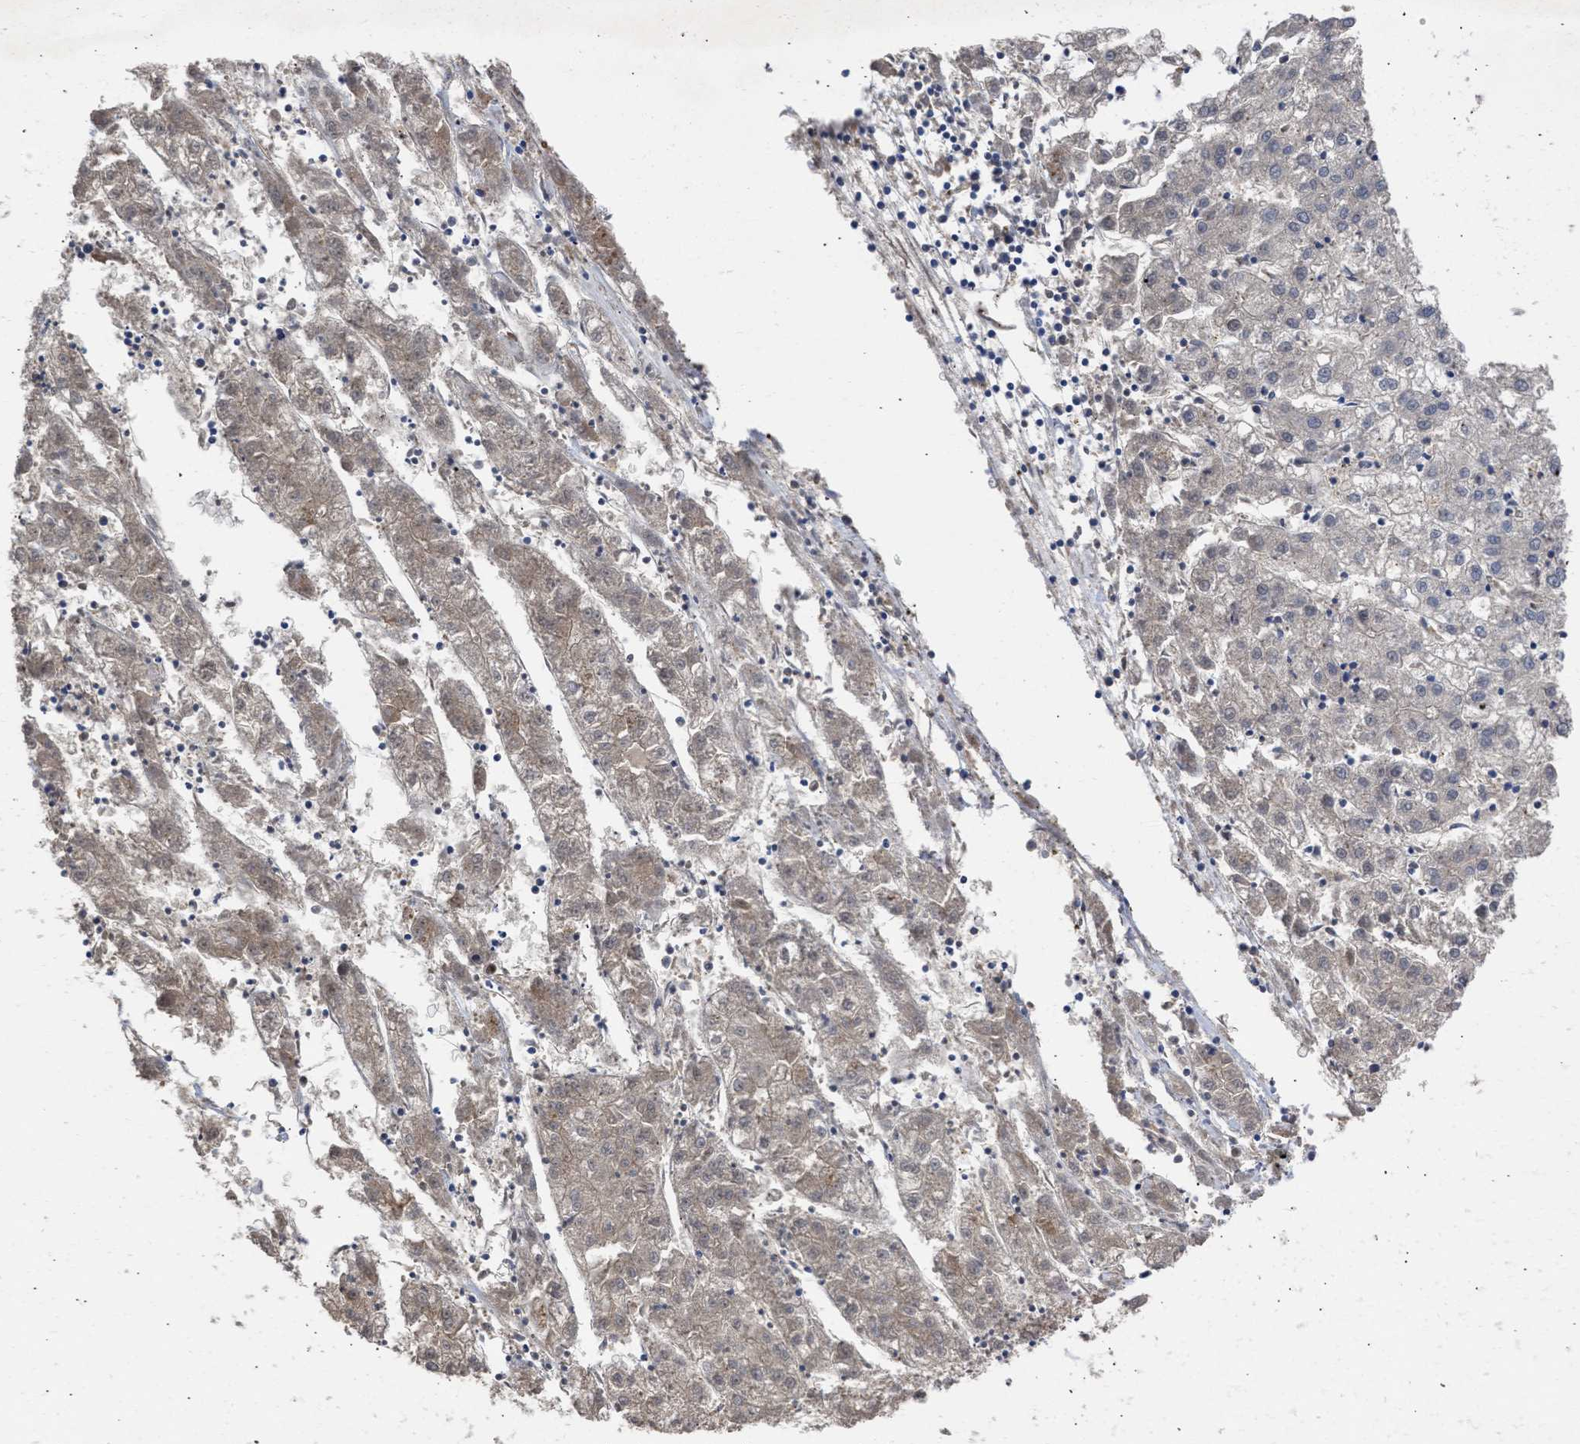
{"staining": {"intensity": "weak", "quantity": "25%-75%", "location": "cytoplasmic/membranous"}, "tissue": "liver cancer", "cell_type": "Tumor cells", "image_type": "cancer", "snomed": [{"axis": "morphology", "description": "Carcinoma, Hepatocellular, NOS"}, {"axis": "topography", "description": "Liver"}], "caption": "IHC image of neoplastic tissue: liver cancer (hepatocellular carcinoma) stained using IHC reveals low levels of weak protein expression localized specifically in the cytoplasmic/membranous of tumor cells, appearing as a cytoplasmic/membranous brown color.", "gene": "ARHGEF4", "patient": {"sex": "male", "age": 72}}